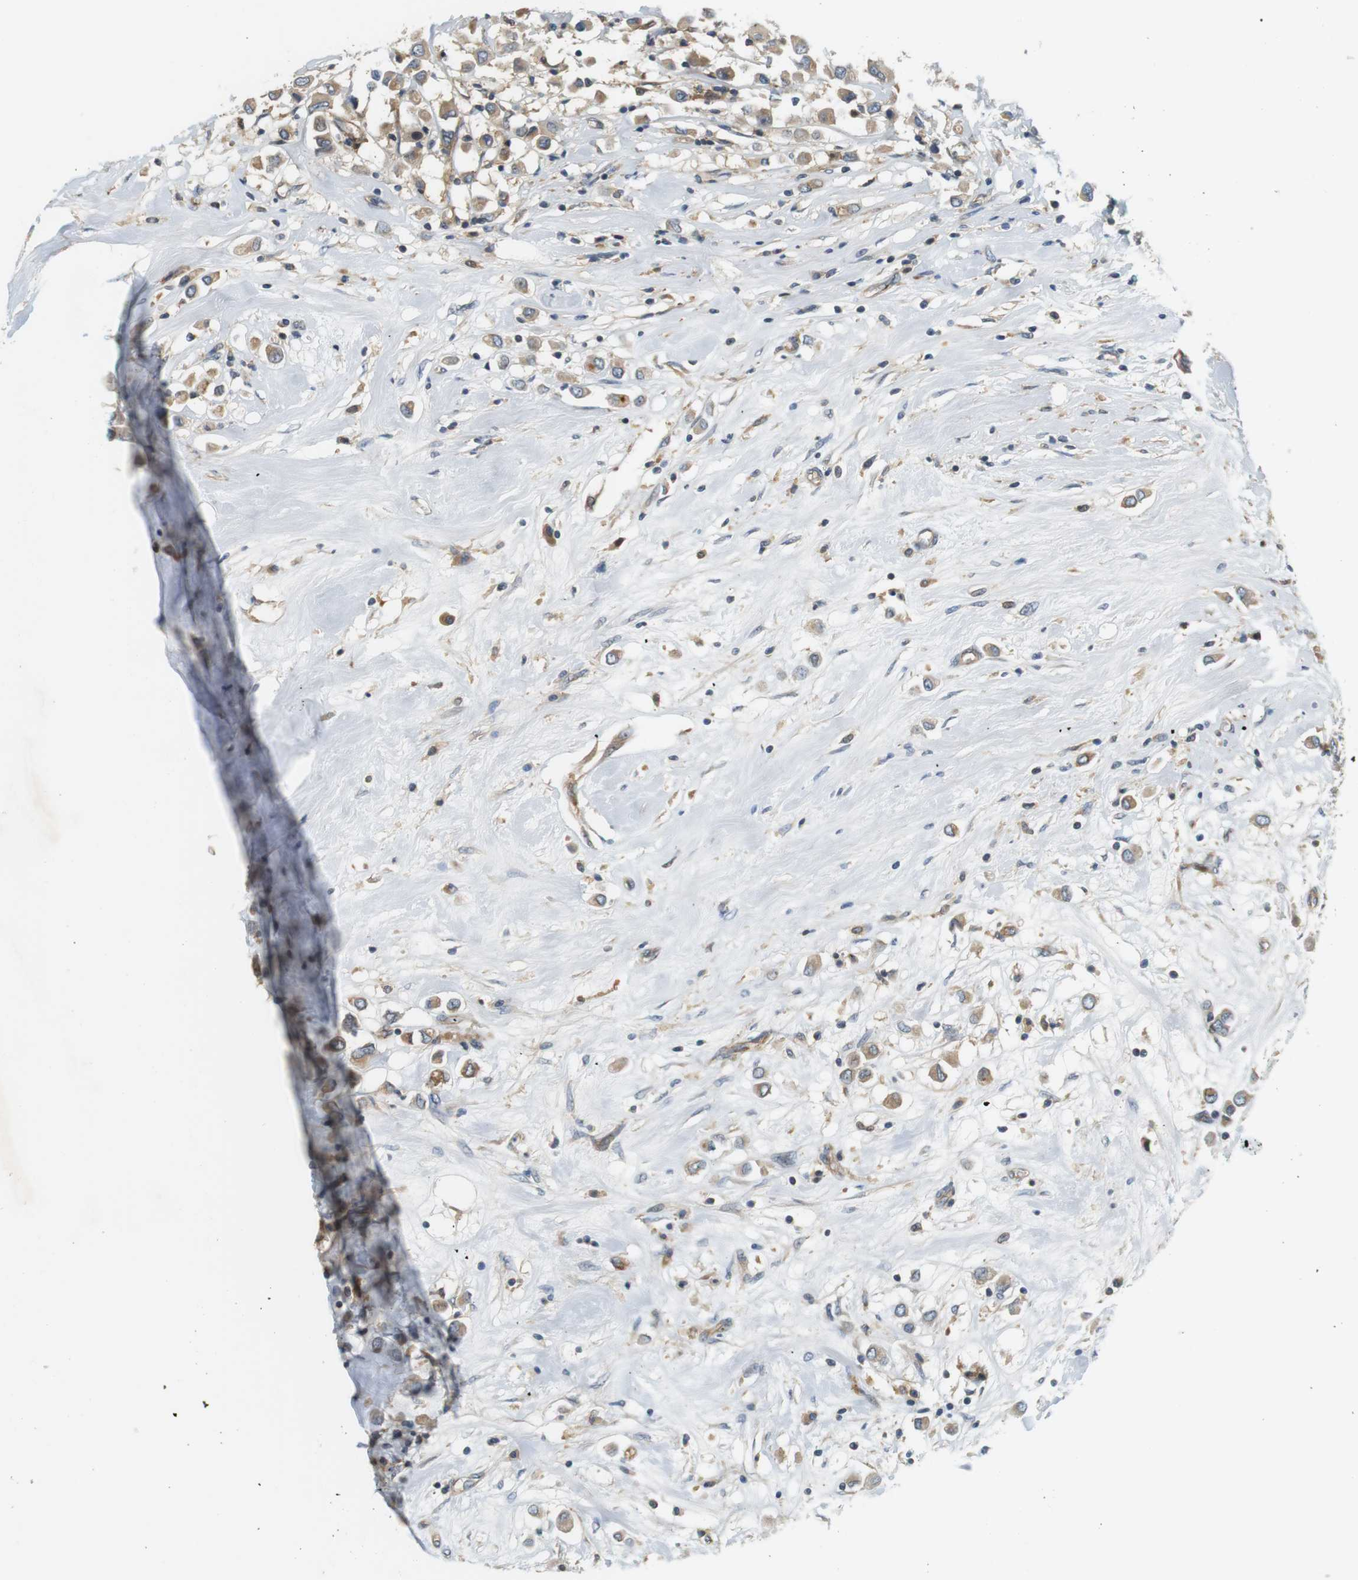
{"staining": {"intensity": "weak", "quantity": ">75%", "location": "cytoplasmic/membranous"}, "tissue": "breast cancer", "cell_type": "Tumor cells", "image_type": "cancer", "snomed": [{"axis": "morphology", "description": "Duct carcinoma"}, {"axis": "topography", "description": "Breast"}], "caption": "An image showing weak cytoplasmic/membranous positivity in approximately >75% of tumor cells in breast cancer, as visualized by brown immunohistochemical staining.", "gene": "SH3GLB1", "patient": {"sex": "female", "age": 61}}